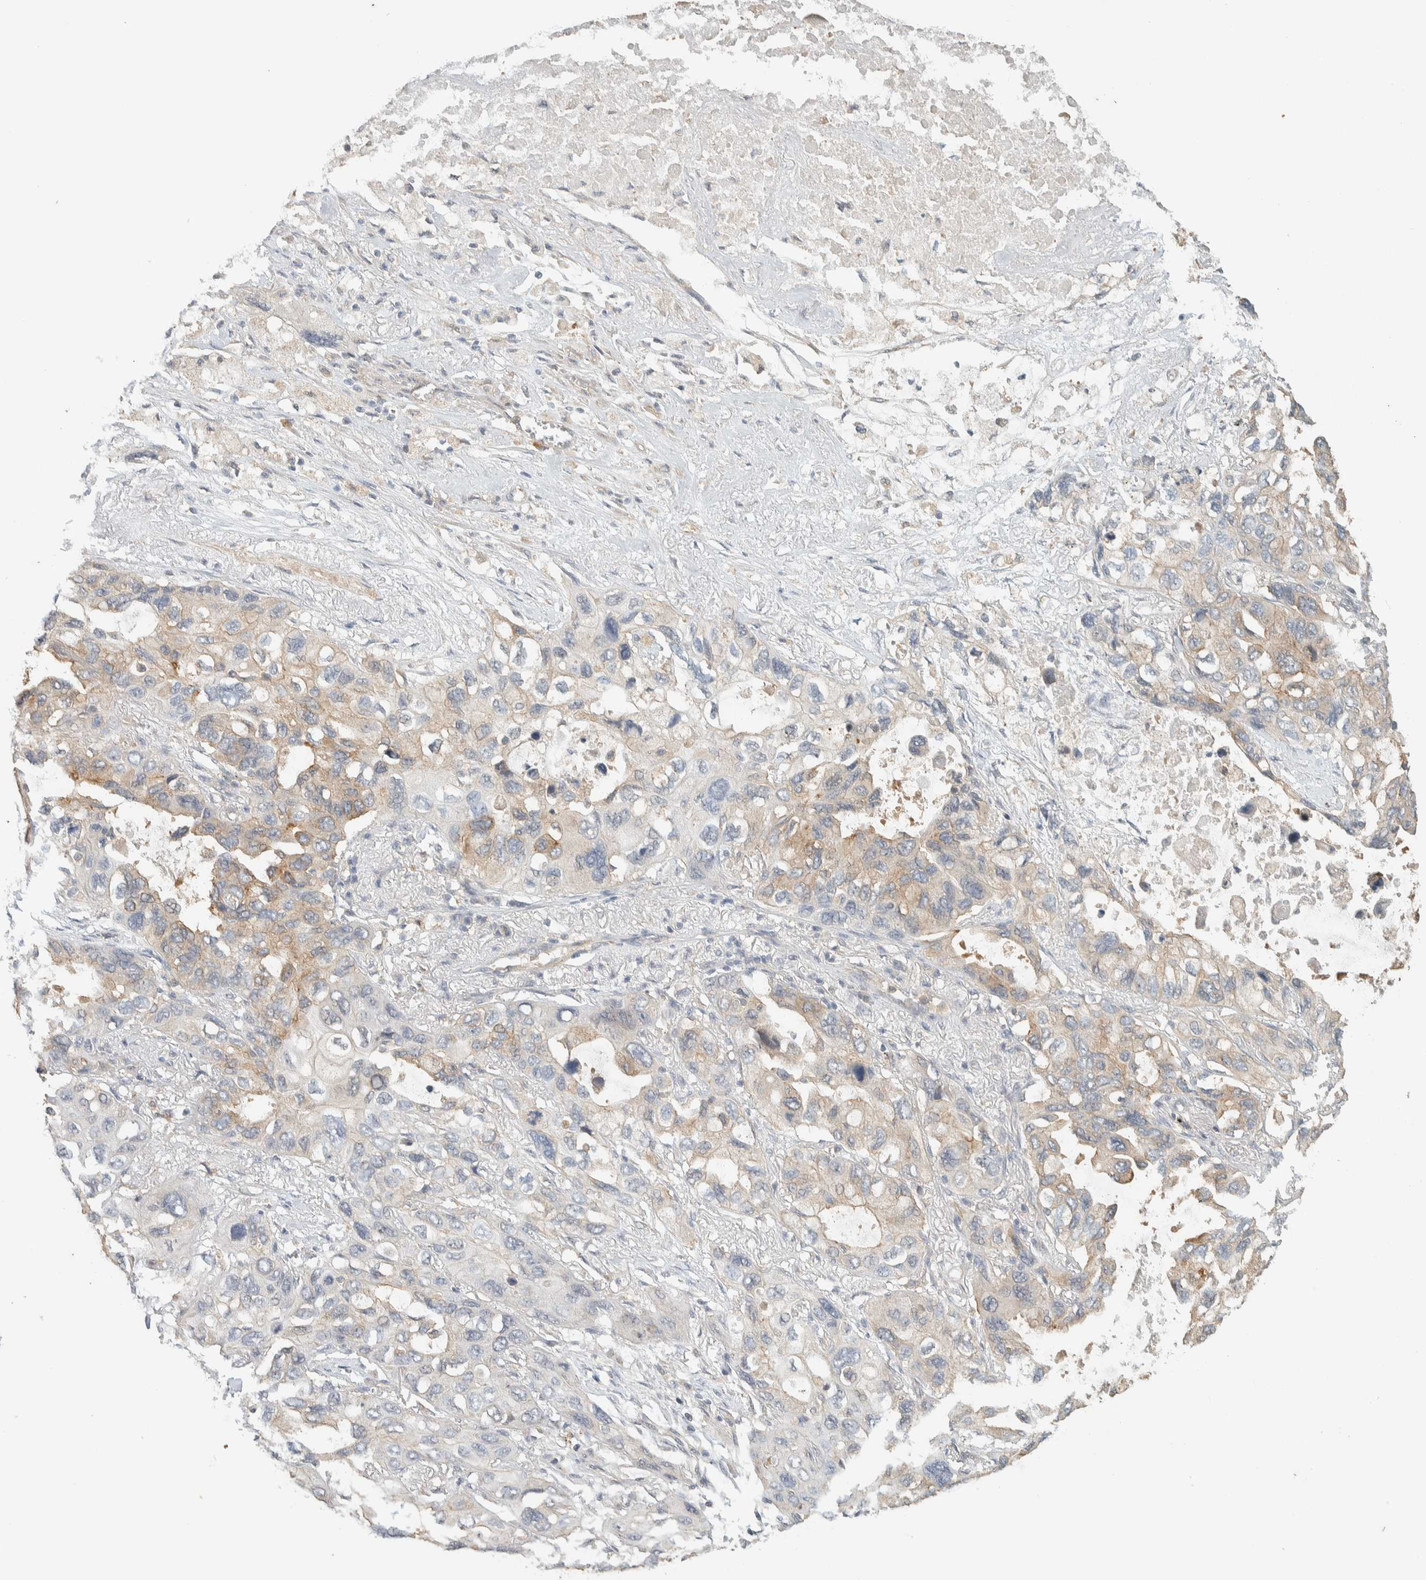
{"staining": {"intensity": "weak", "quantity": "25%-75%", "location": "cytoplasmic/membranous"}, "tissue": "lung cancer", "cell_type": "Tumor cells", "image_type": "cancer", "snomed": [{"axis": "morphology", "description": "Squamous cell carcinoma, NOS"}, {"axis": "topography", "description": "Lung"}], "caption": "This is an image of IHC staining of lung cancer (squamous cell carcinoma), which shows weak staining in the cytoplasmic/membranous of tumor cells.", "gene": "RAB11FIP1", "patient": {"sex": "female", "age": 73}}